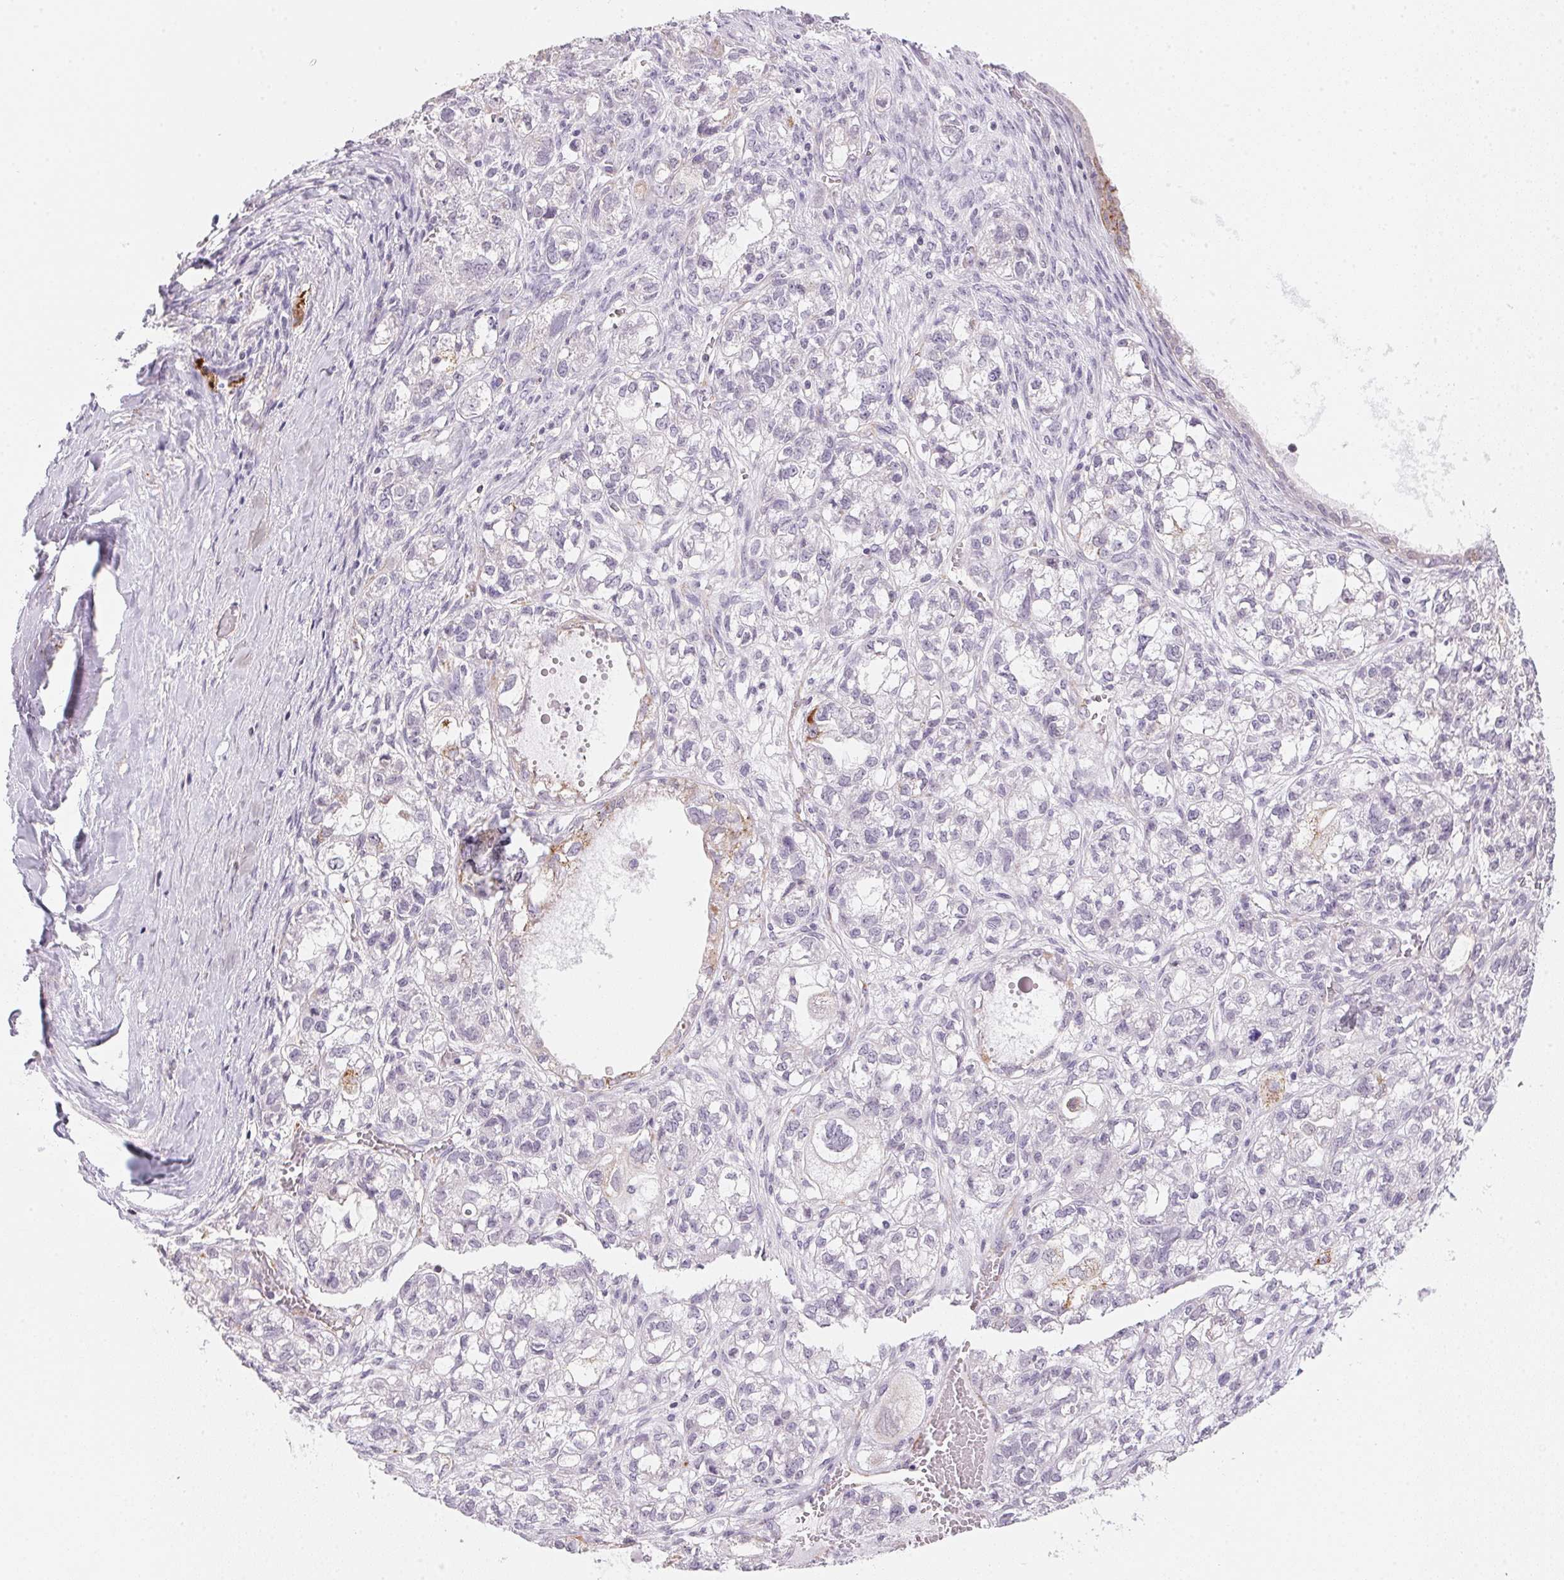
{"staining": {"intensity": "negative", "quantity": "none", "location": "none"}, "tissue": "ovarian cancer", "cell_type": "Tumor cells", "image_type": "cancer", "snomed": [{"axis": "morphology", "description": "Carcinoma, endometroid"}, {"axis": "topography", "description": "Ovary"}], "caption": "IHC of endometroid carcinoma (ovarian) shows no staining in tumor cells.", "gene": "GIPC2", "patient": {"sex": "female", "age": 64}}